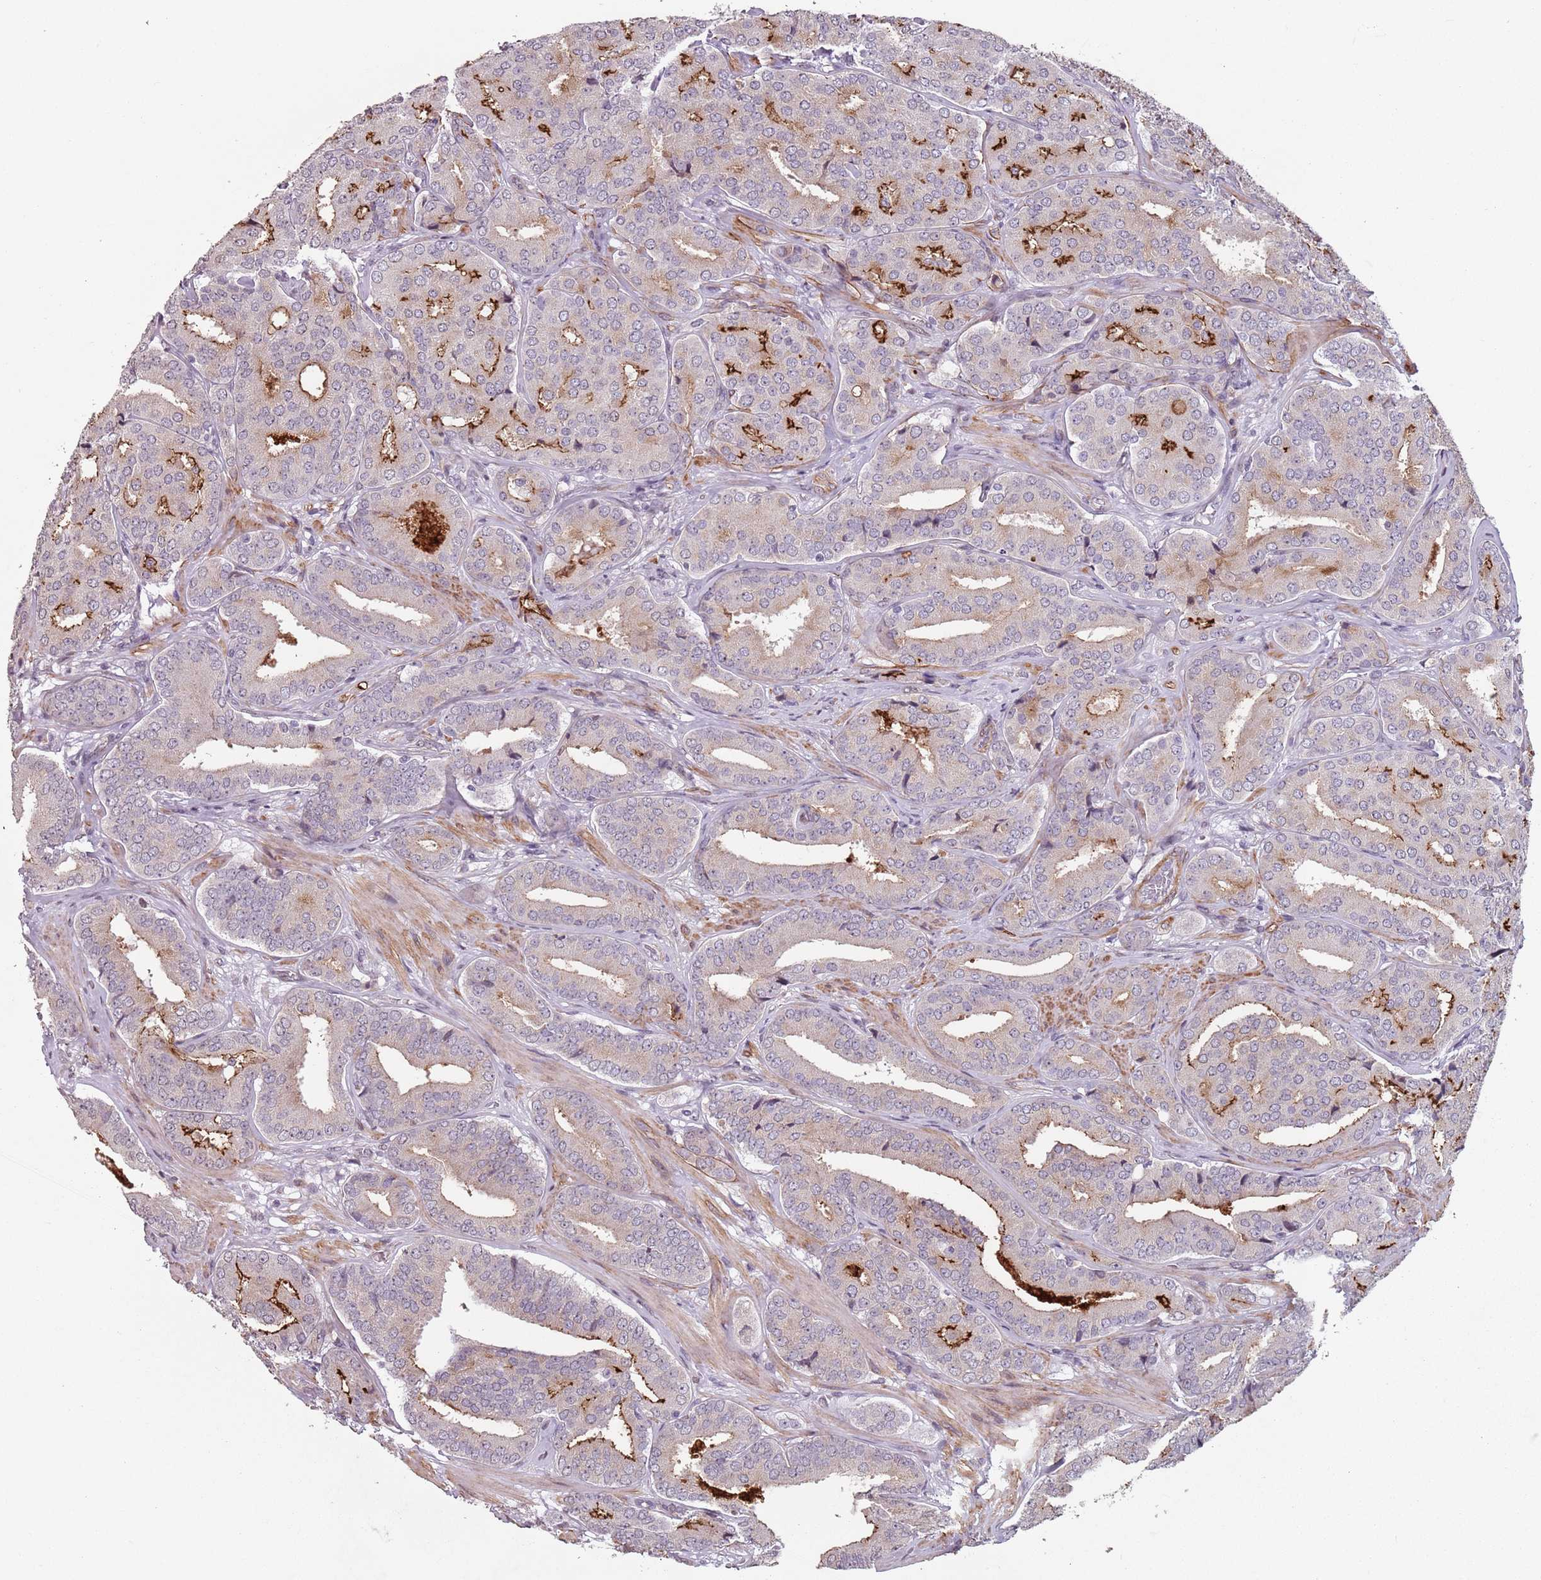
{"staining": {"intensity": "moderate", "quantity": "<25%", "location": "cytoplasmic/membranous"}, "tissue": "prostate cancer", "cell_type": "Tumor cells", "image_type": "cancer", "snomed": [{"axis": "morphology", "description": "Adenocarcinoma, High grade"}, {"axis": "topography", "description": "Prostate"}], "caption": "An immunohistochemistry histopathology image of neoplastic tissue is shown. Protein staining in brown highlights moderate cytoplasmic/membranous positivity in prostate adenocarcinoma (high-grade) within tumor cells.", "gene": "TMC4", "patient": {"sex": "male", "age": 63}}